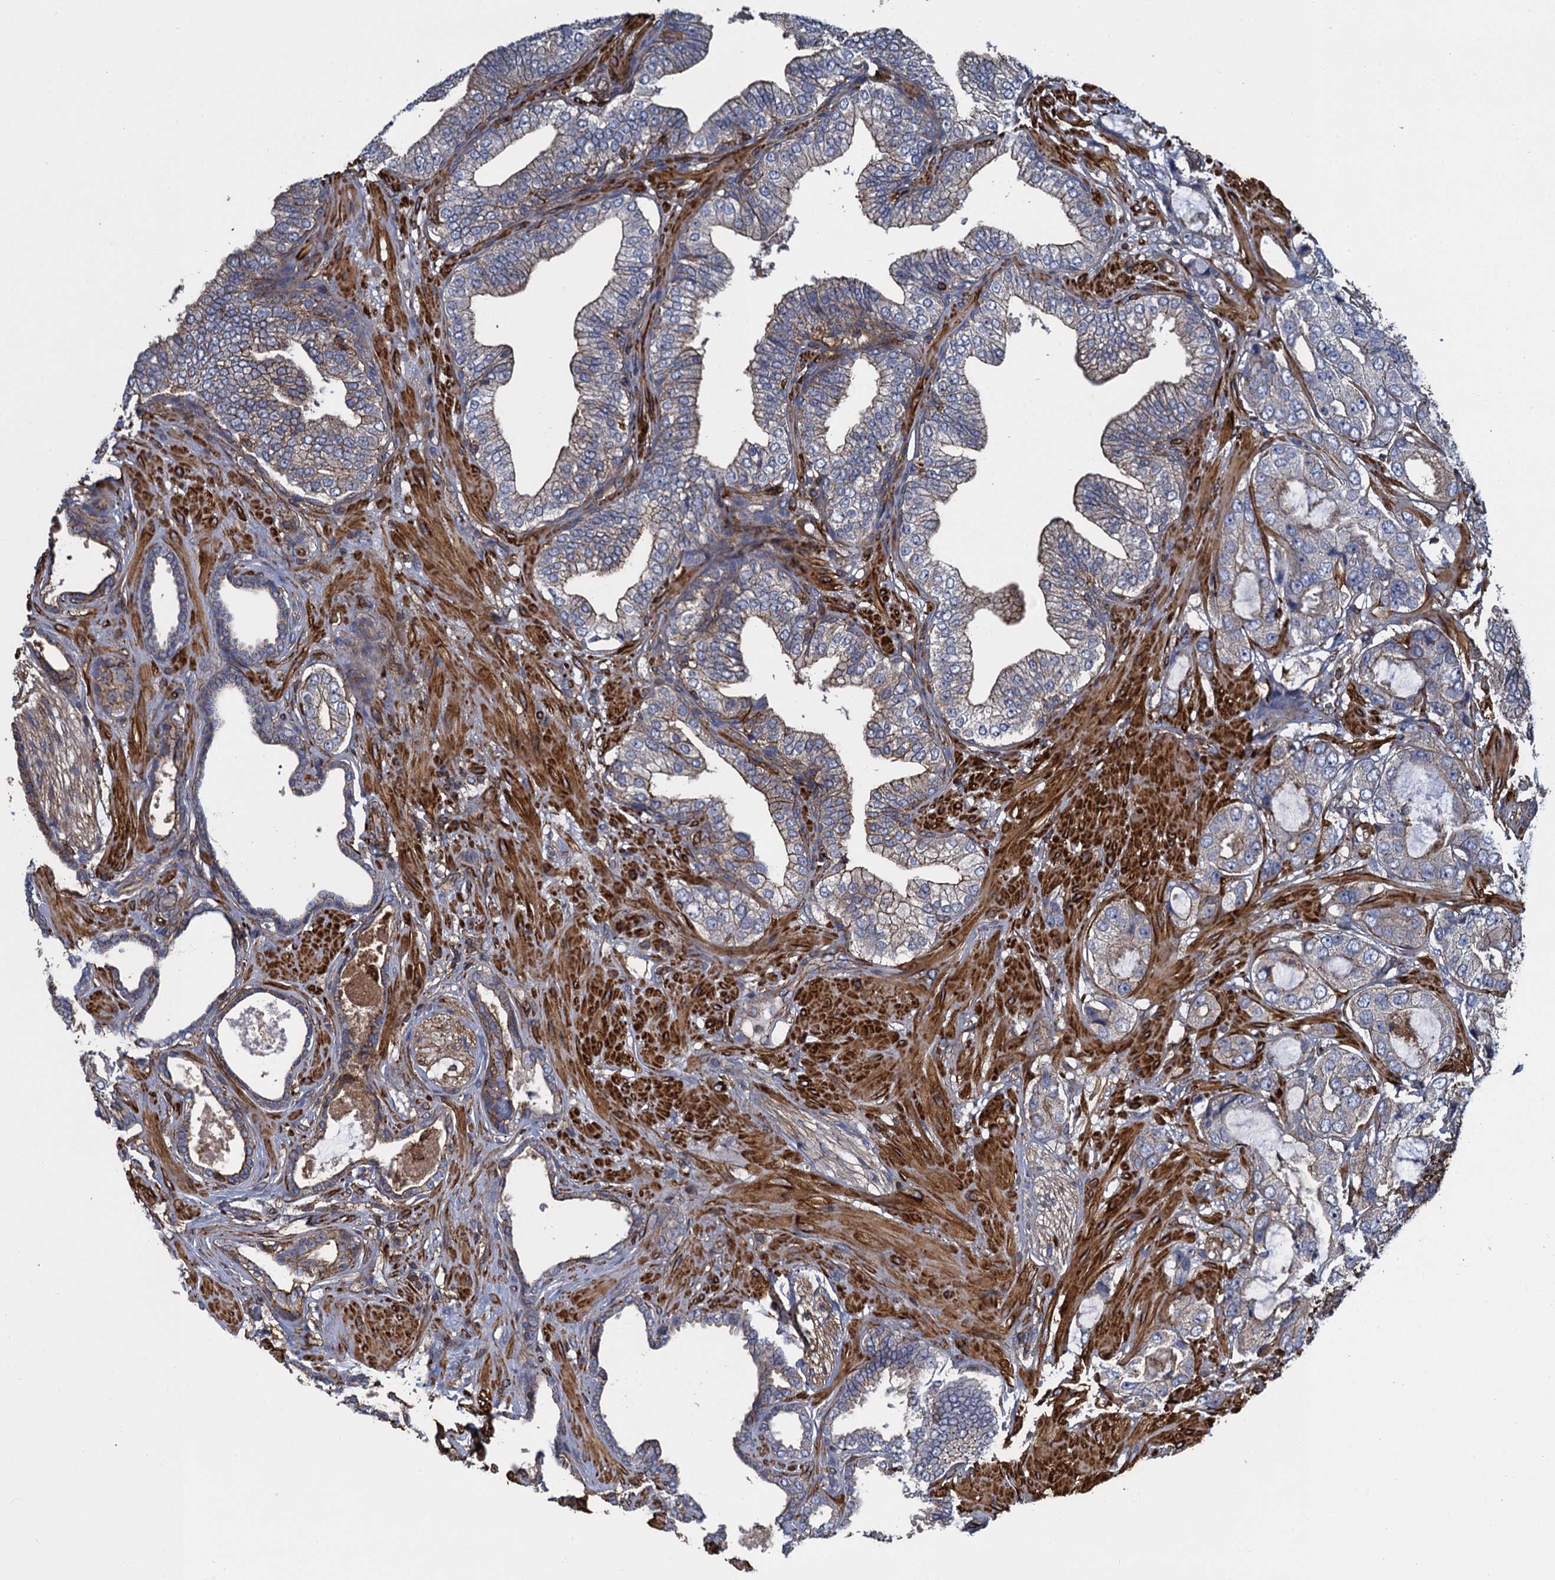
{"staining": {"intensity": "moderate", "quantity": "<25%", "location": "cytoplasmic/membranous"}, "tissue": "prostate cancer", "cell_type": "Tumor cells", "image_type": "cancer", "snomed": [{"axis": "morphology", "description": "Adenocarcinoma, High grade"}, {"axis": "topography", "description": "Prostate"}], "caption": "Protein staining of prostate cancer (adenocarcinoma (high-grade)) tissue demonstrates moderate cytoplasmic/membranous expression in about <25% of tumor cells.", "gene": "PROSER2", "patient": {"sex": "male", "age": 59}}